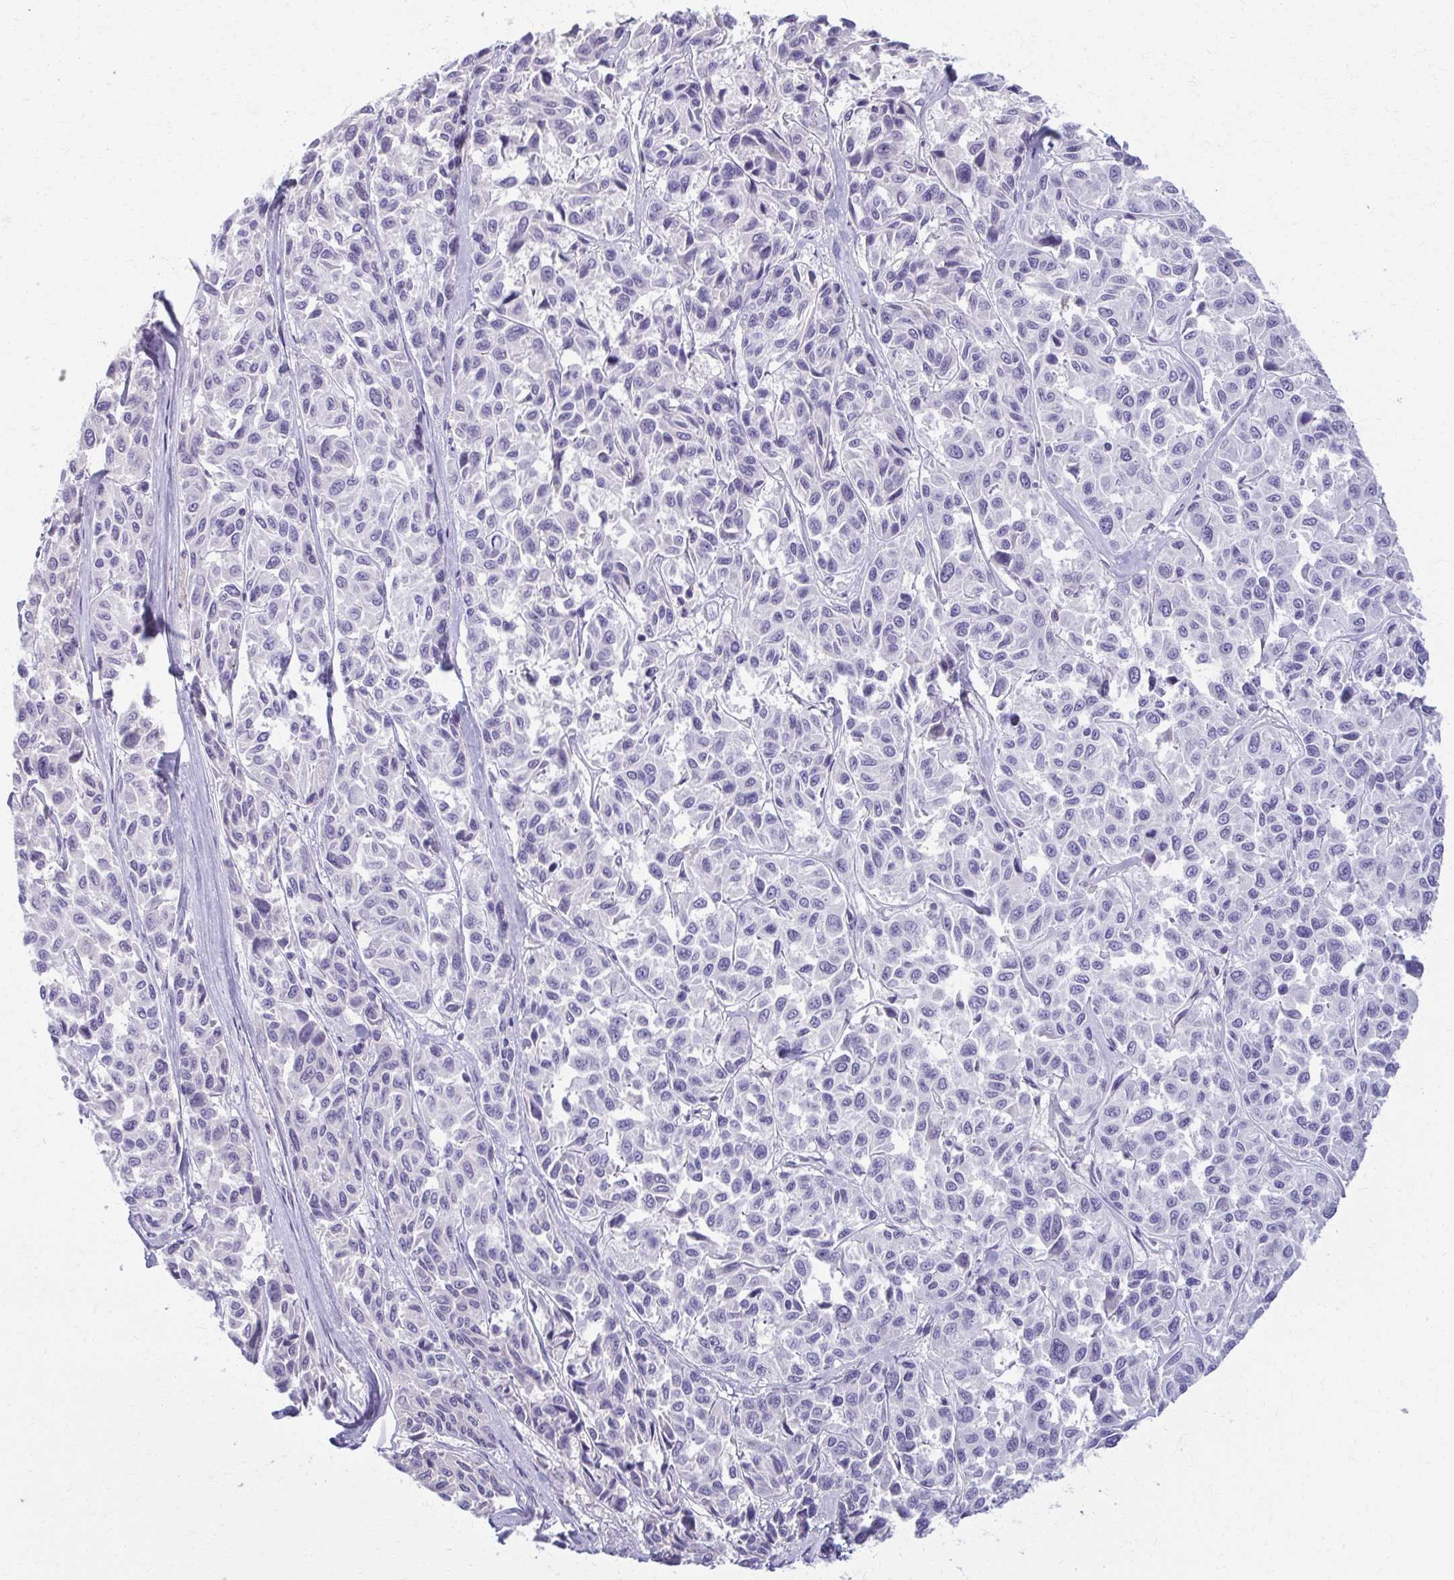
{"staining": {"intensity": "negative", "quantity": "none", "location": "none"}, "tissue": "melanoma", "cell_type": "Tumor cells", "image_type": "cancer", "snomed": [{"axis": "morphology", "description": "Malignant melanoma, NOS"}, {"axis": "topography", "description": "Skin"}], "caption": "High magnification brightfield microscopy of malignant melanoma stained with DAB (3,3'-diaminobenzidine) (brown) and counterstained with hematoxylin (blue): tumor cells show no significant staining.", "gene": "OR4M1", "patient": {"sex": "female", "age": 66}}